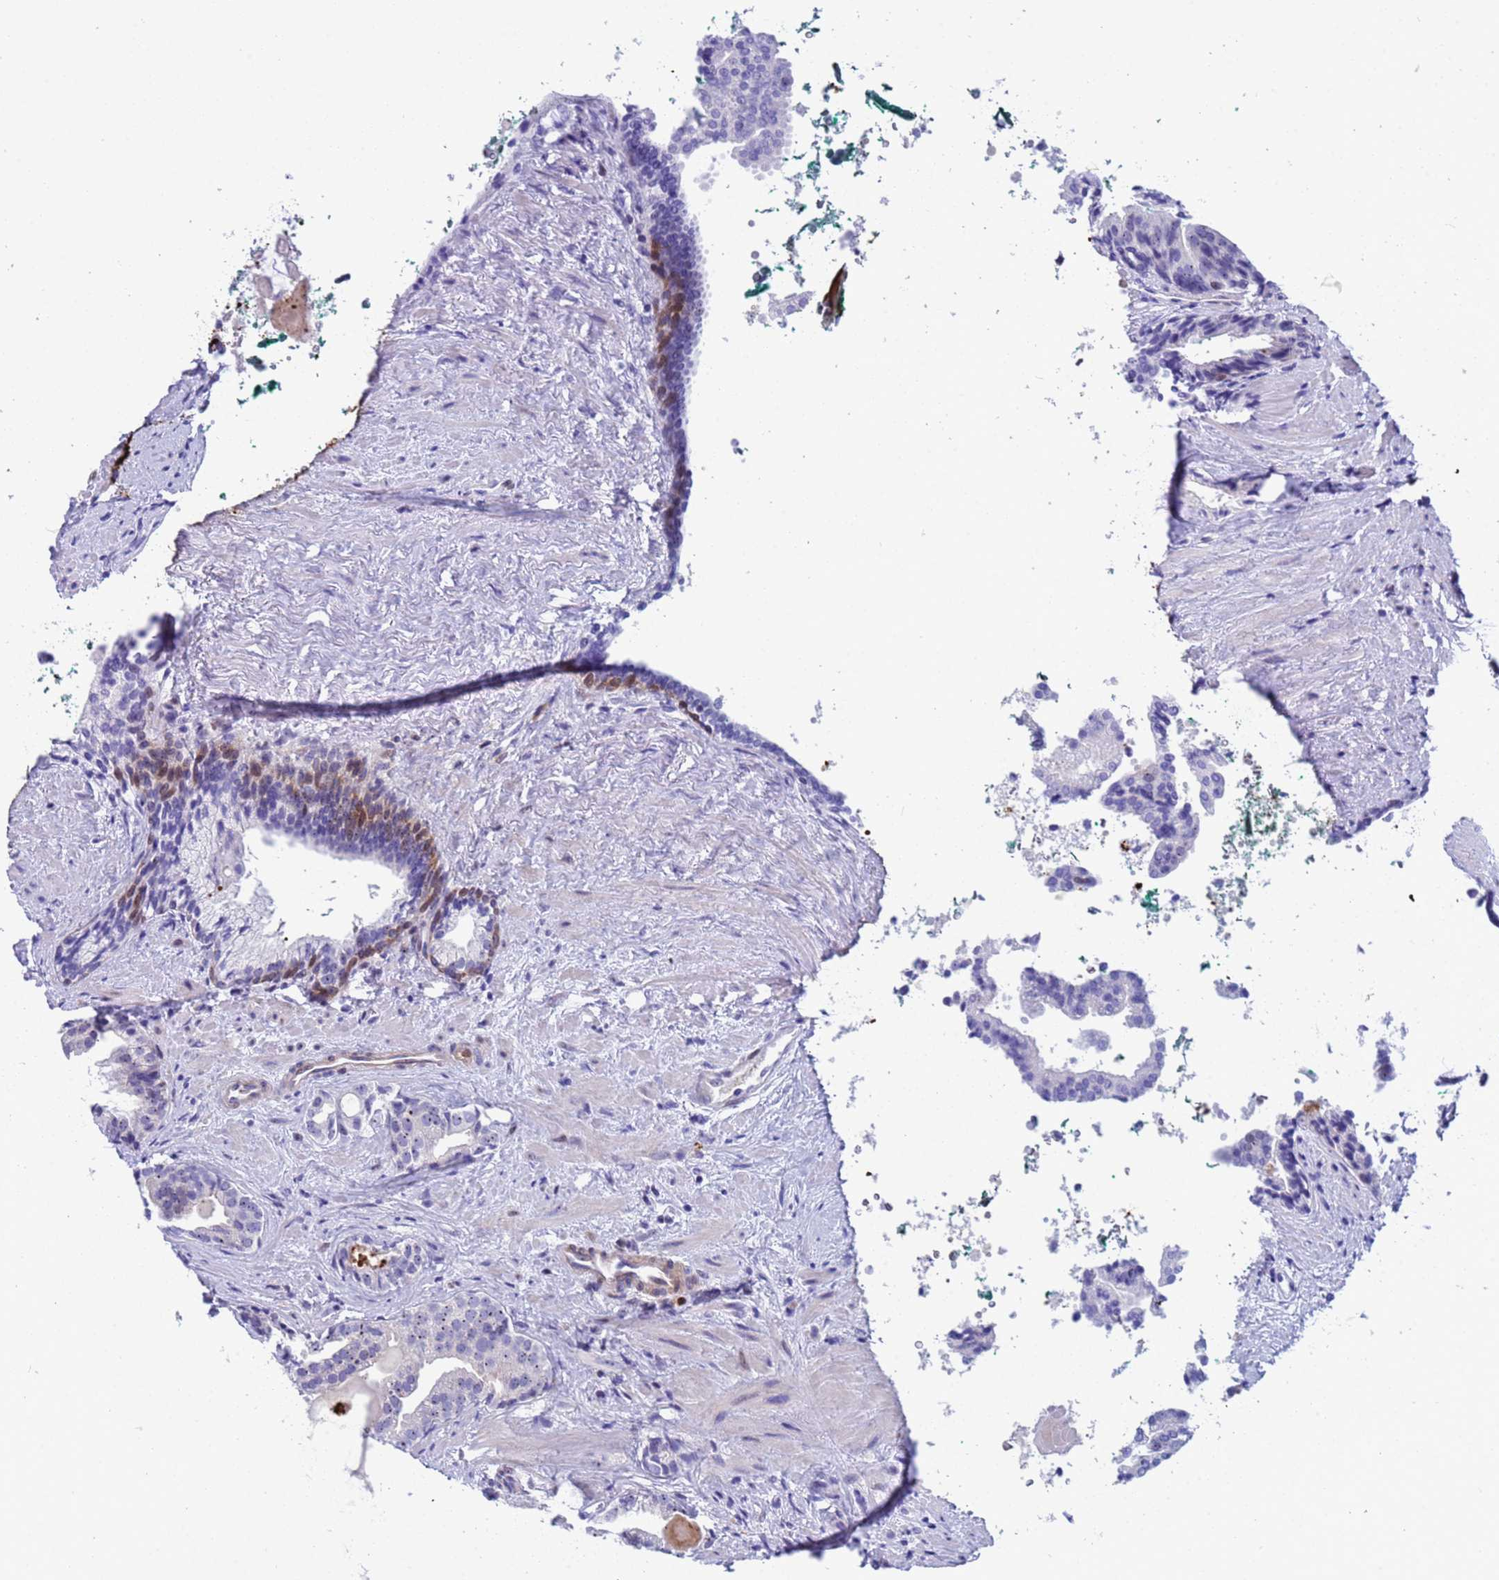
{"staining": {"intensity": "negative", "quantity": "none", "location": "none"}, "tissue": "prostate cancer", "cell_type": "Tumor cells", "image_type": "cancer", "snomed": [{"axis": "morphology", "description": "Adenocarcinoma, High grade"}, {"axis": "topography", "description": "Prostate"}], "caption": "Human prostate high-grade adenocarcinoma stained for a protein using IHC reveals no positivity in tumor cells.", "gene": "POP5", "patient": {"sex": "male", "age": 60}}